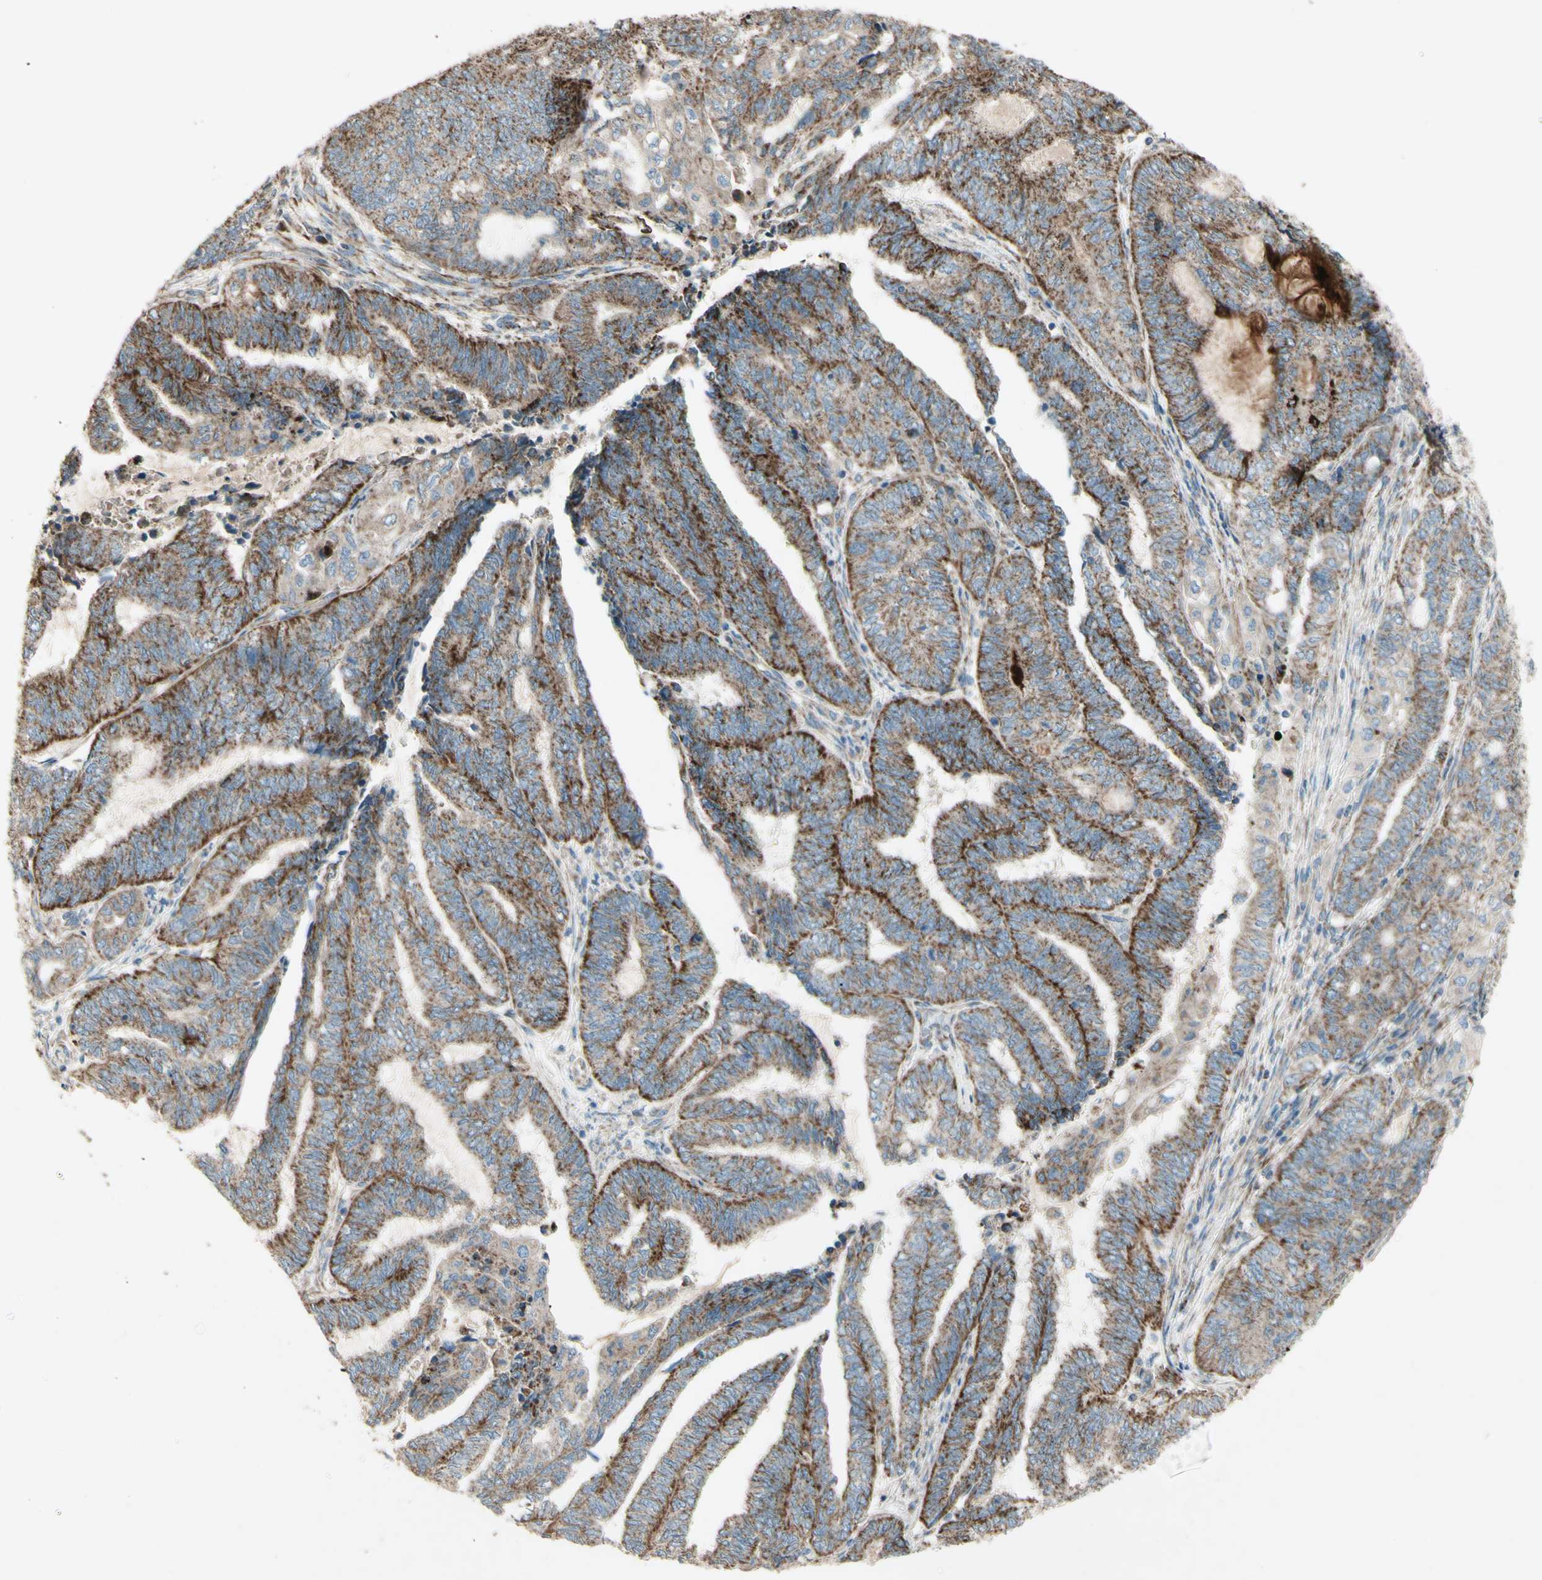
{"staining": {"intensity": "strong", "quantity": ">75%", "location": "cytoplasmic/membranous"}, "tissue": "endometrial cancer", "cell_type": "Tumor cells", "image_type": "cancer", "snomed": [{"axis": "morphology", "description": "Adenocarcinoma, NOS"}, {"axis": "topography", "description": "Uterus"}, {"axis": "topography", "description": "Endometrium"}], "caption": "Protein expression analysis of endometrial adenocarcinoma reveals strong cytoplasmic/membranous staining in about >75% of tumor cells.", "gene": "RHOT1", "patient": {"sex": "female", "age": 70}}